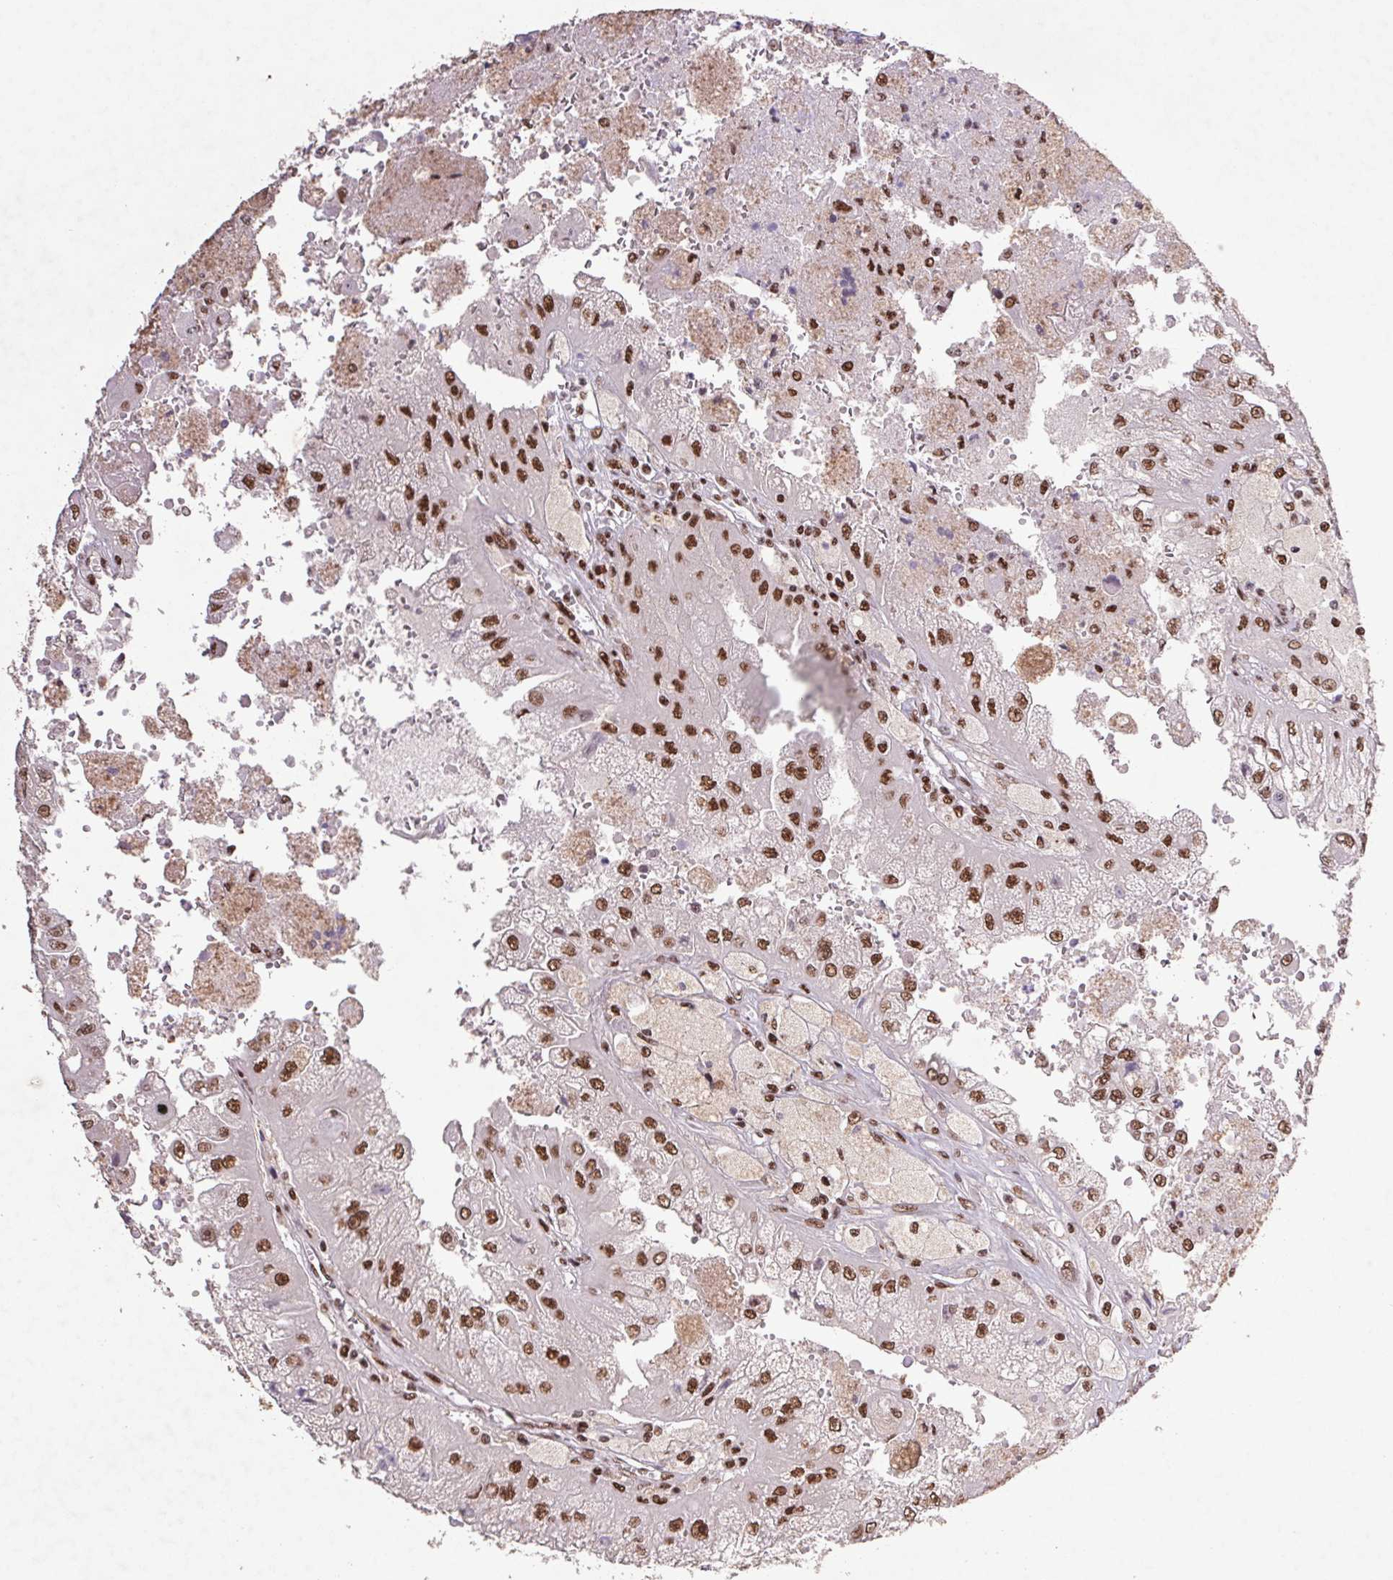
{"staining": {"intensity": "strong", "quantity": ">75%", "location": "nuclear"}, "tissue": "renal cancer", "cell_type": "Tumor cells", "image_type": "cancer", "snomed": [{"axis": "morphology", "description": "Adenocarcinoma, NOS"}, {"axis": "topography", "description": "Kidney"}], "caption": "The histopathology image shows a brown stain indicating the presence of a protein in the nuclear of tumor cells in renal cancer (adenocarcinoma). (brown staining indicates protein expression, while blue staining denotes nuclei).", "gene": "LDLRAD4", "patient": {"sex": "male", "age": 58}}